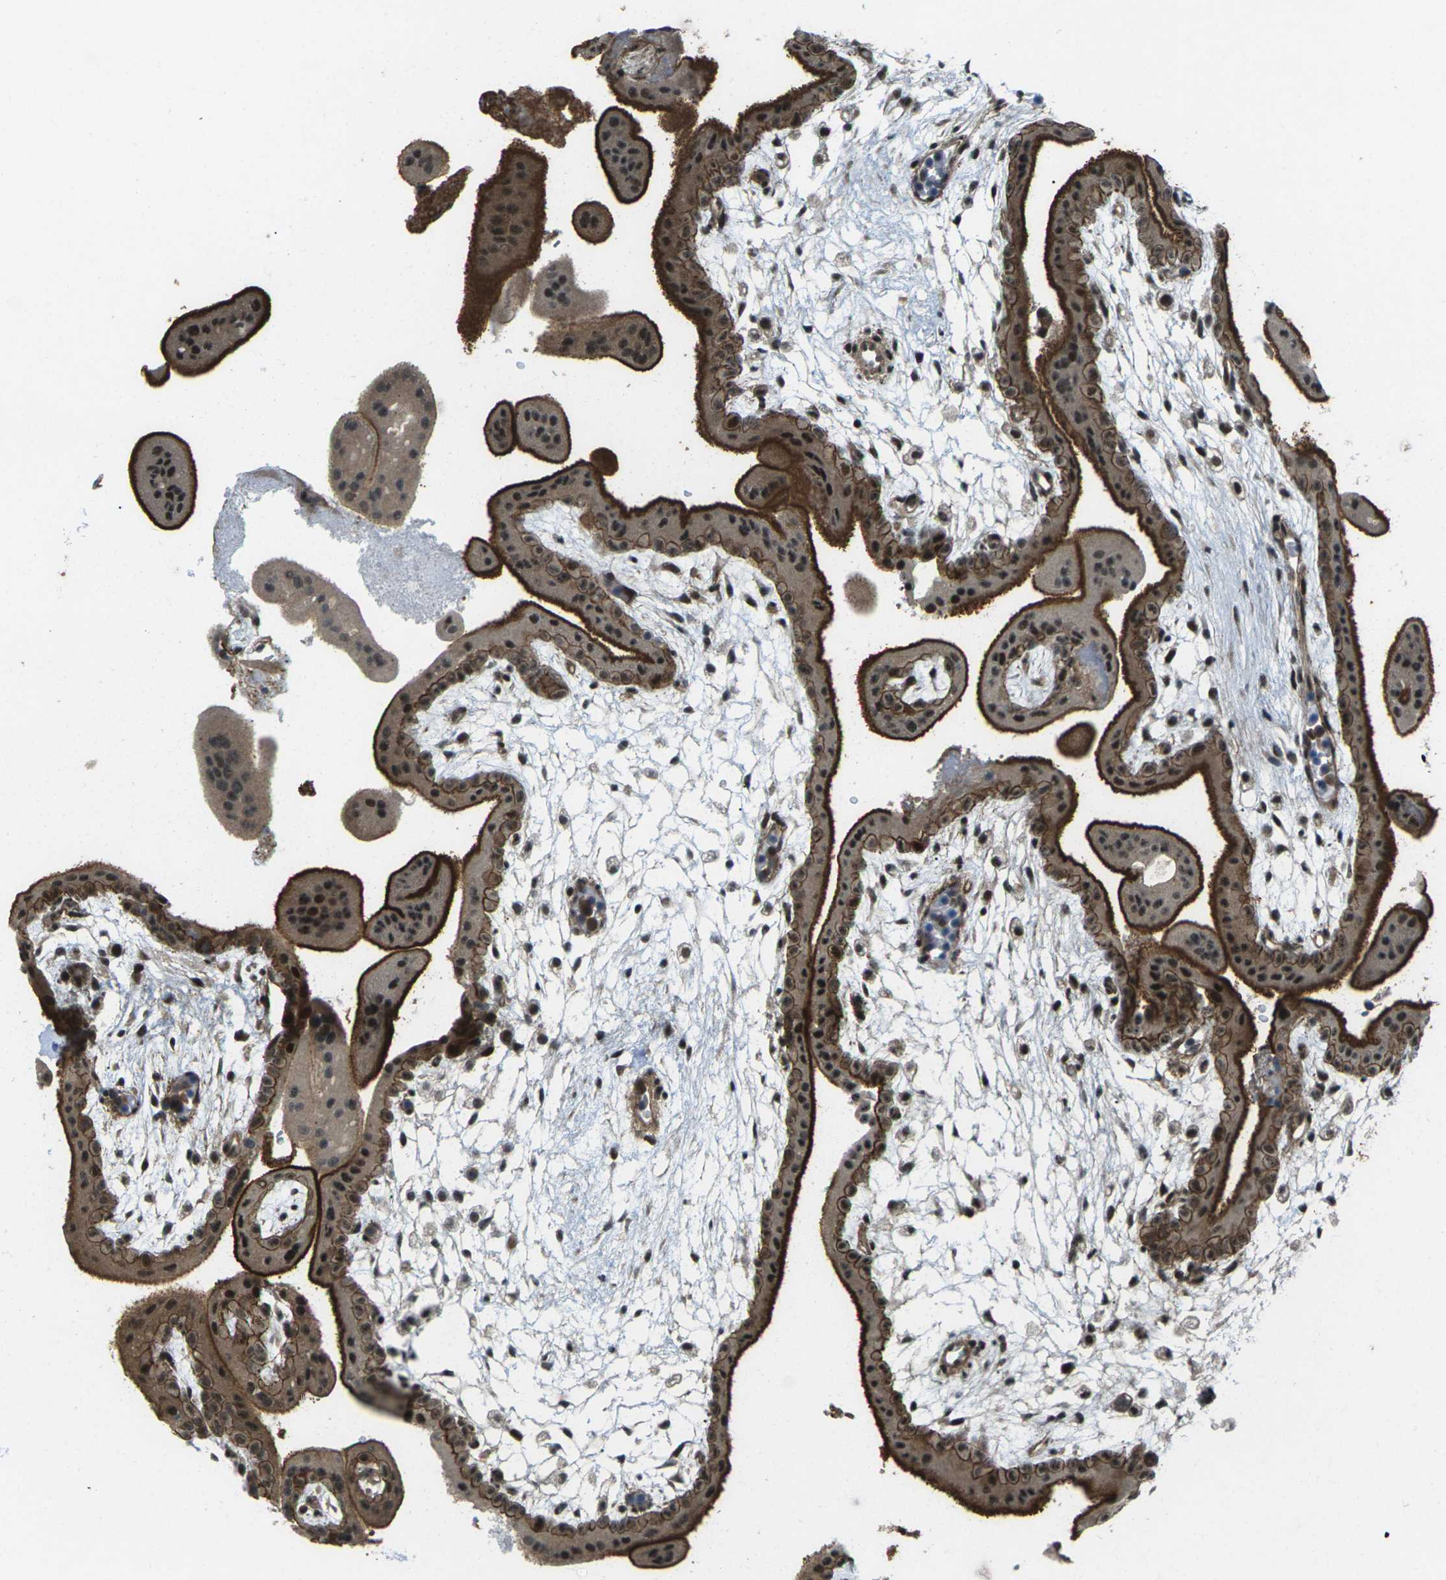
{"staining": {"intensity": "moderate", "quantity": ">75%", "location": "nuclear"}, "tissue": "placenta", "cell_type": "Decidual cells", "image_type": "normal", "snomed": [{"axis": "morphology", "description": "Normal tissue, NOS"}, {"axis": "topography", "description": "Placenta"}], "caption": "Decidual cells demonstrate moderate nuclear staining in approximately >75% of cells in benign placenta. (IHC, brightfield microscopy, high magnification).", "gene": "UBE2S", "patient": {"sex": "female", "age": 35}}